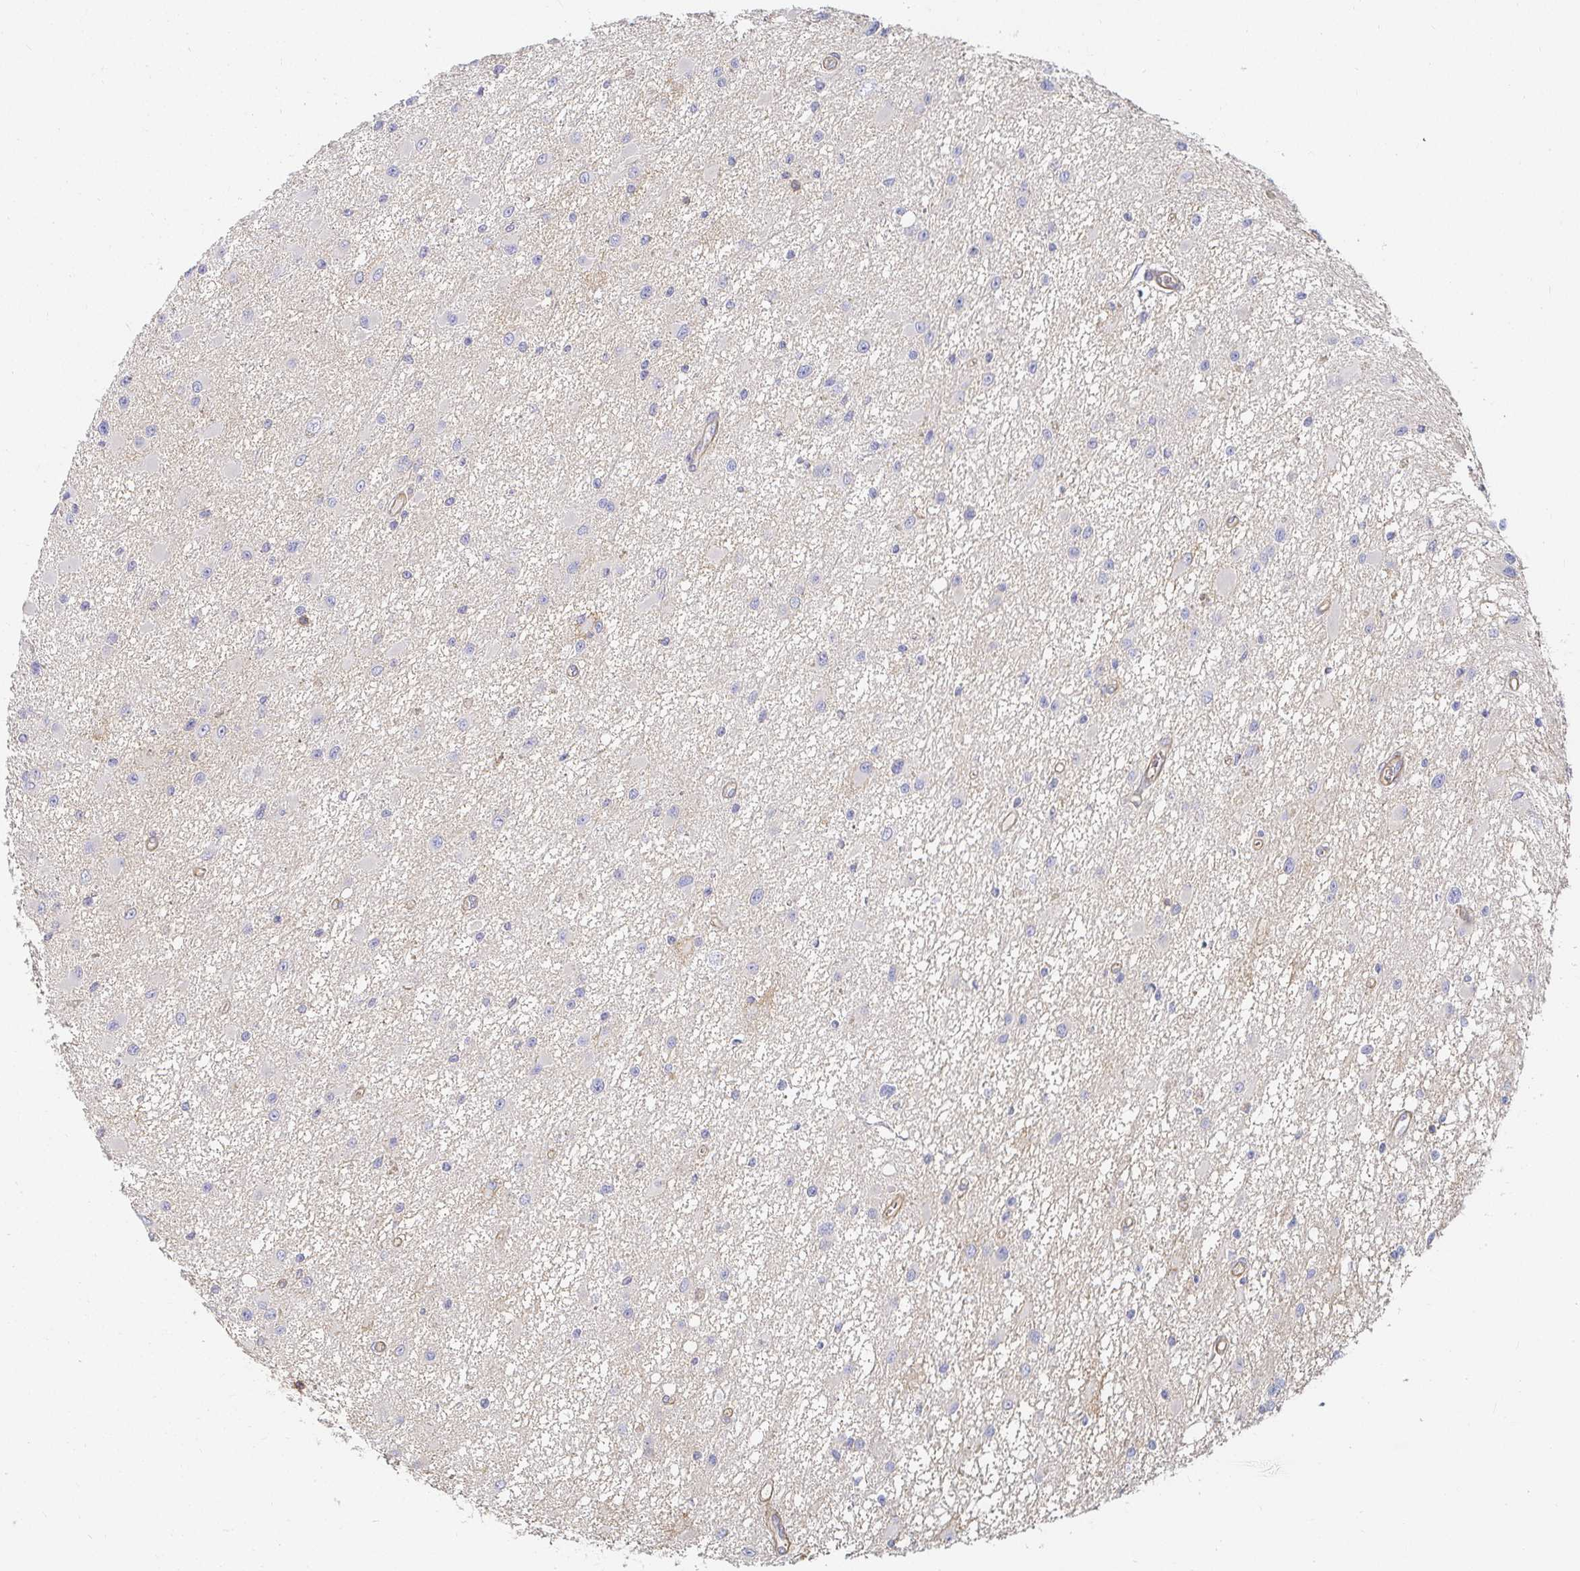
{"staining": {"intensity": "negative", "quantity": "none", "location": "none"}, "tissue": "glioma", "cell_type": "Tumor cells", "image_type": "cancer", "snomed": [{"axis": "morphology", "description": "Glioma, malignant, High grade"}, {"axis": "topography", "description": "Brain"}], "caption": "Tumor cells are negative for protein expression in human glioma. (DAB (3,3'-diaminobenzidine) IHC with hematoxylin counter stain).", "gene": "TSPAN19", "patient": {"sex": "male", "age": 54}}